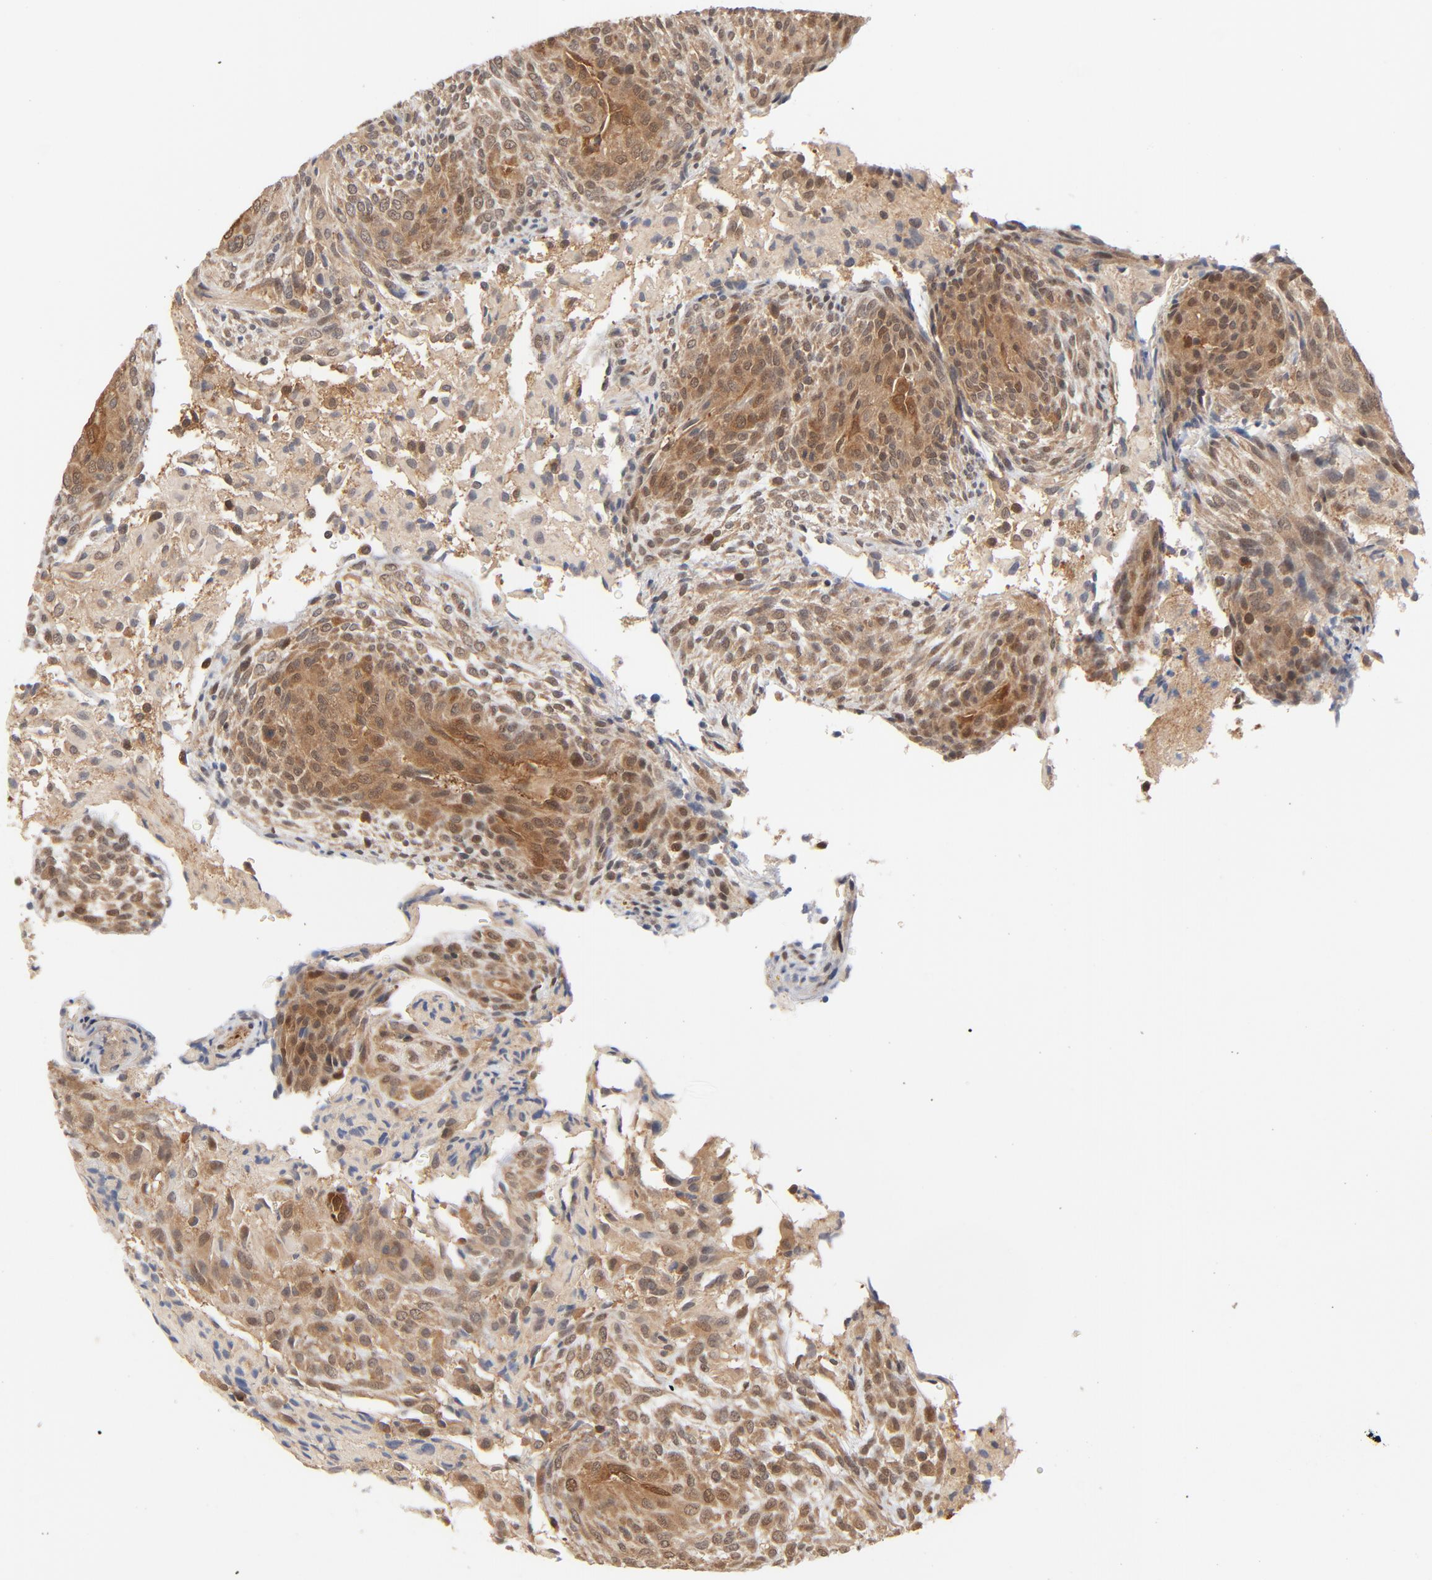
{"staining": {"intensity": "moderate", "quantity": ">75%", "location": "cytoplasmic/membranous"}, "tissue": "glioma", "cell_type": "Tumor cells", "image_type": "cancer", "snomed": [{"axis": "morphology", "description": "Glioma, malignant, High grade"}, {"axis": "topography", "description": "Cerebral cortex"}], "caption": "An image showing moderate cytoplasmic/membranous staining in about >75% of tumor cells in malignant glioma (high-grade), as visualized by brown immunohistochemical staining.", "gene": "CDC37", "patient": {"sex": "female", "age": 55}}